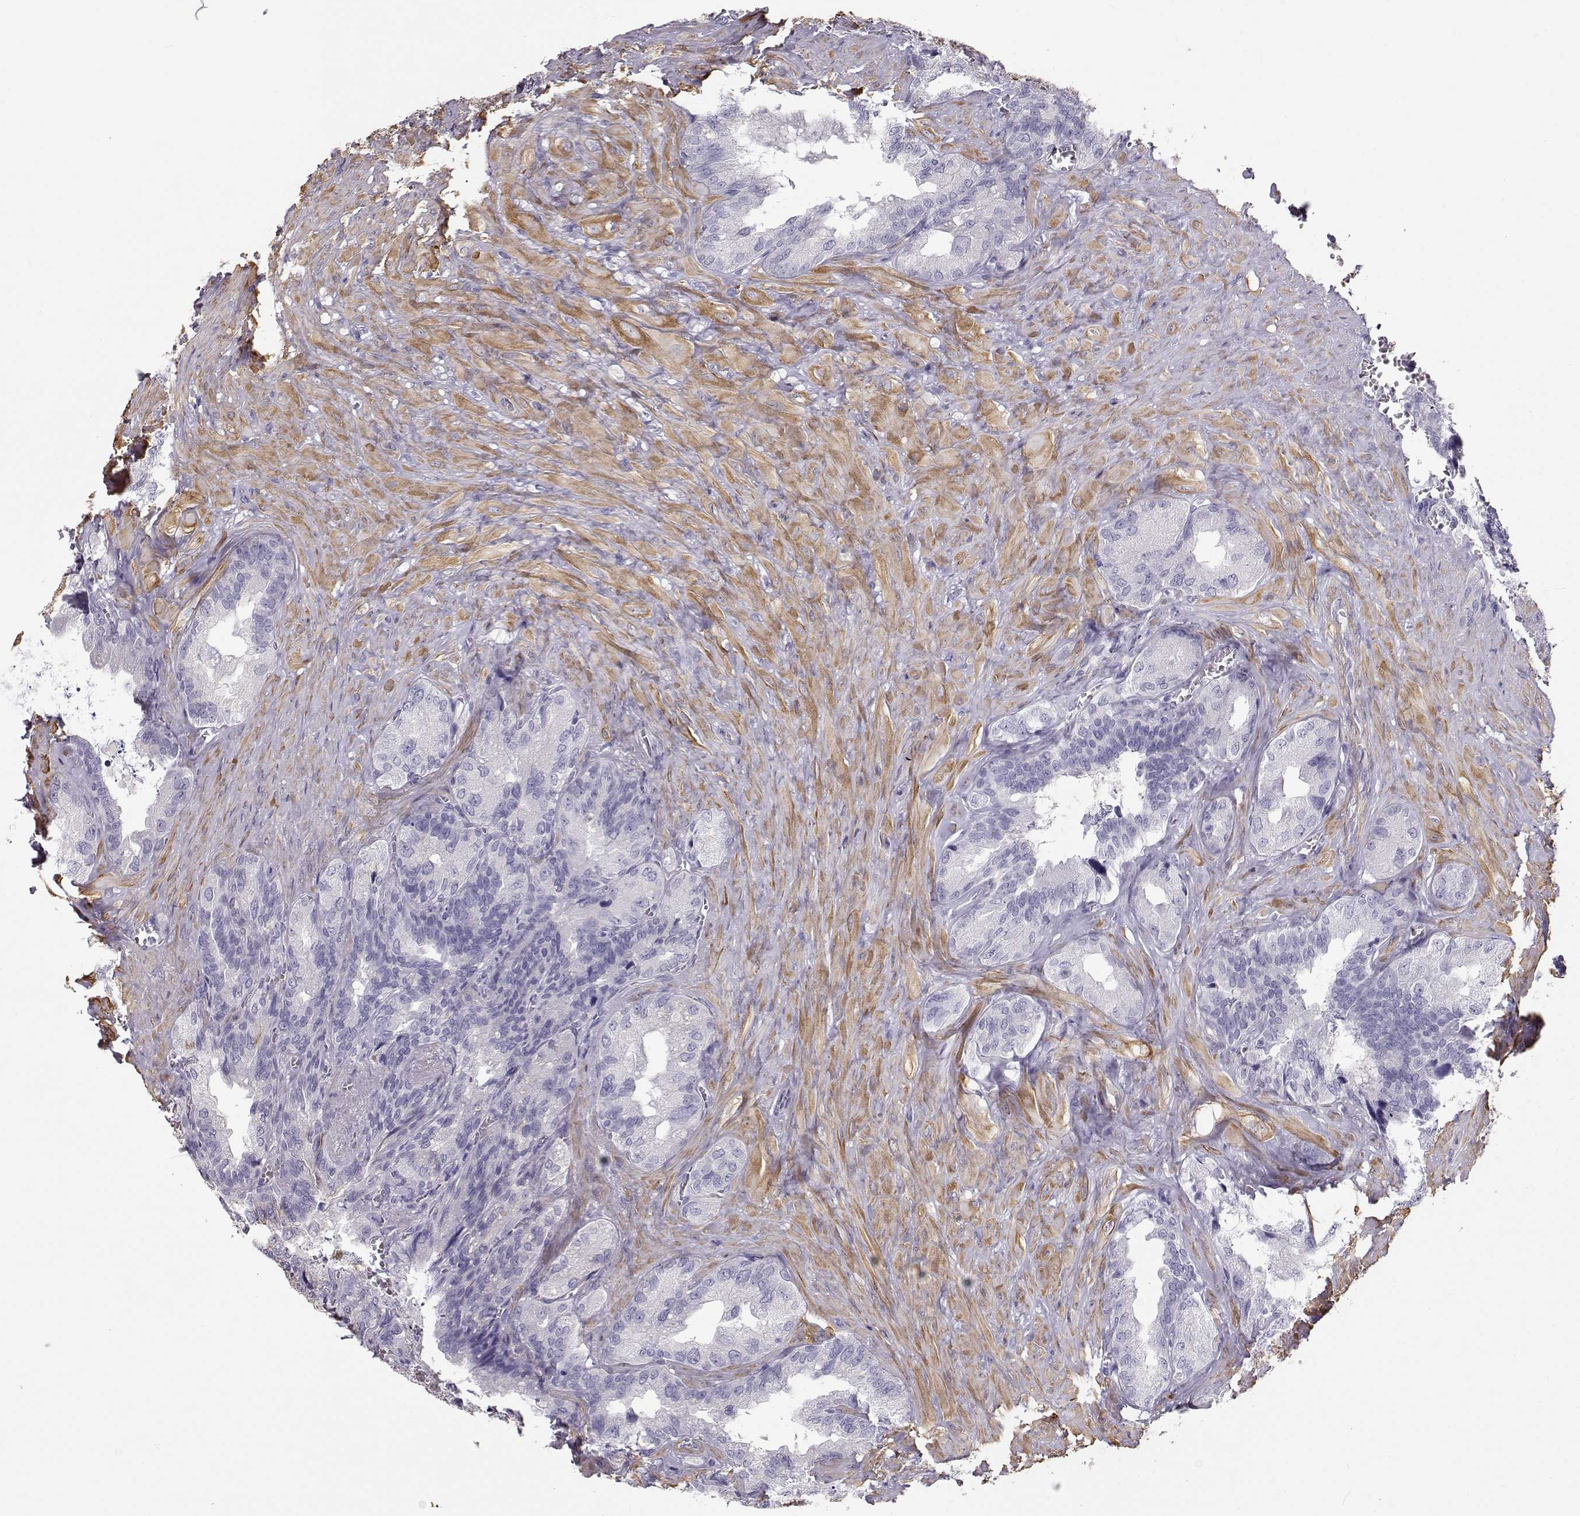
{"staining": {"intensity": "negative", "quantity": "none", "location": "none"}, "tissue": "seminal vesicle", "cell_type": "Glandular cells", "image_type": "normal", "snomed": [{"axis": "morphology", "description": "Normal tissue, NOS"}, {"axis": "topography", "description": "Seminal veicle"}], "caption": "Immunohistochemistry micrograph of normal human seminal vesicle stained for a protein (brown), which displays no expression in glandular cells. (DAB (3,3'-diaminobenzidine) immunohistochemistry, high magnification).", "gene": "SLITRK3", "patient": {"sex": "male", "age": 72}}